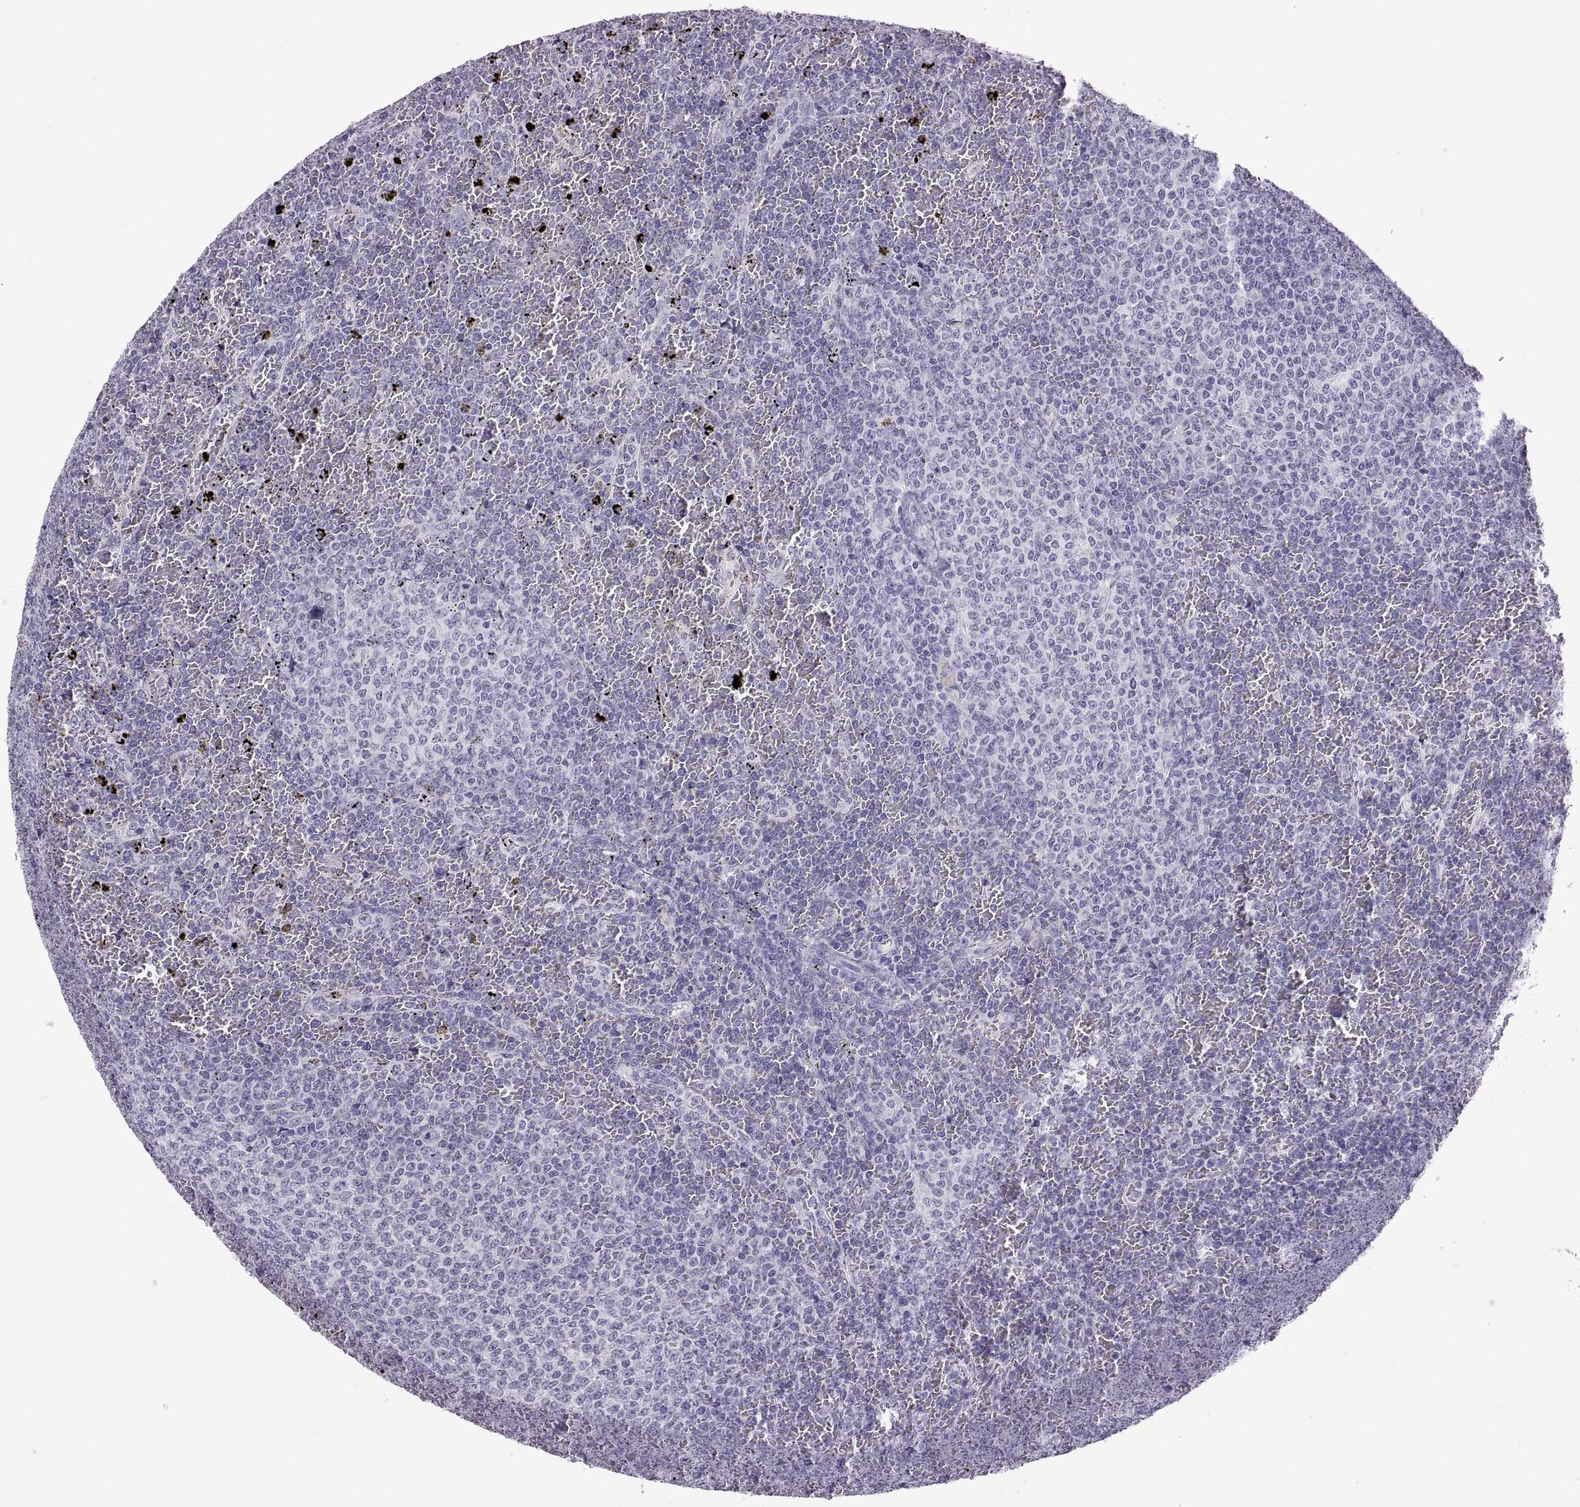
{"staining": {"intensity": "negative", "quantity": "none", "location": "none"}, "tissue": "lymphoma", "cell_type": "Tumor cells", "image_type": "cancer", "snomed": [{"axis": "morphology", "description": "Malignant lymphoma, non-Hodgkin's type, Low grade"}, {"axis": "topography", "description": "Spleen"}], "caption": "DAB (3,3'-diaminobenzidine) immunohistochemical staining of human malignant lymphoma, non-Hodgkin's type (low-grade) exhibits no significant staining in tumor cells. The staining was performed using DAB to visualize the protein expression in brown, while the nuclei were stained in blue with hematoxylin (Magnification: 20x).", "gene": "RDM1", "patient": {"sex": "female", "age": 77}}